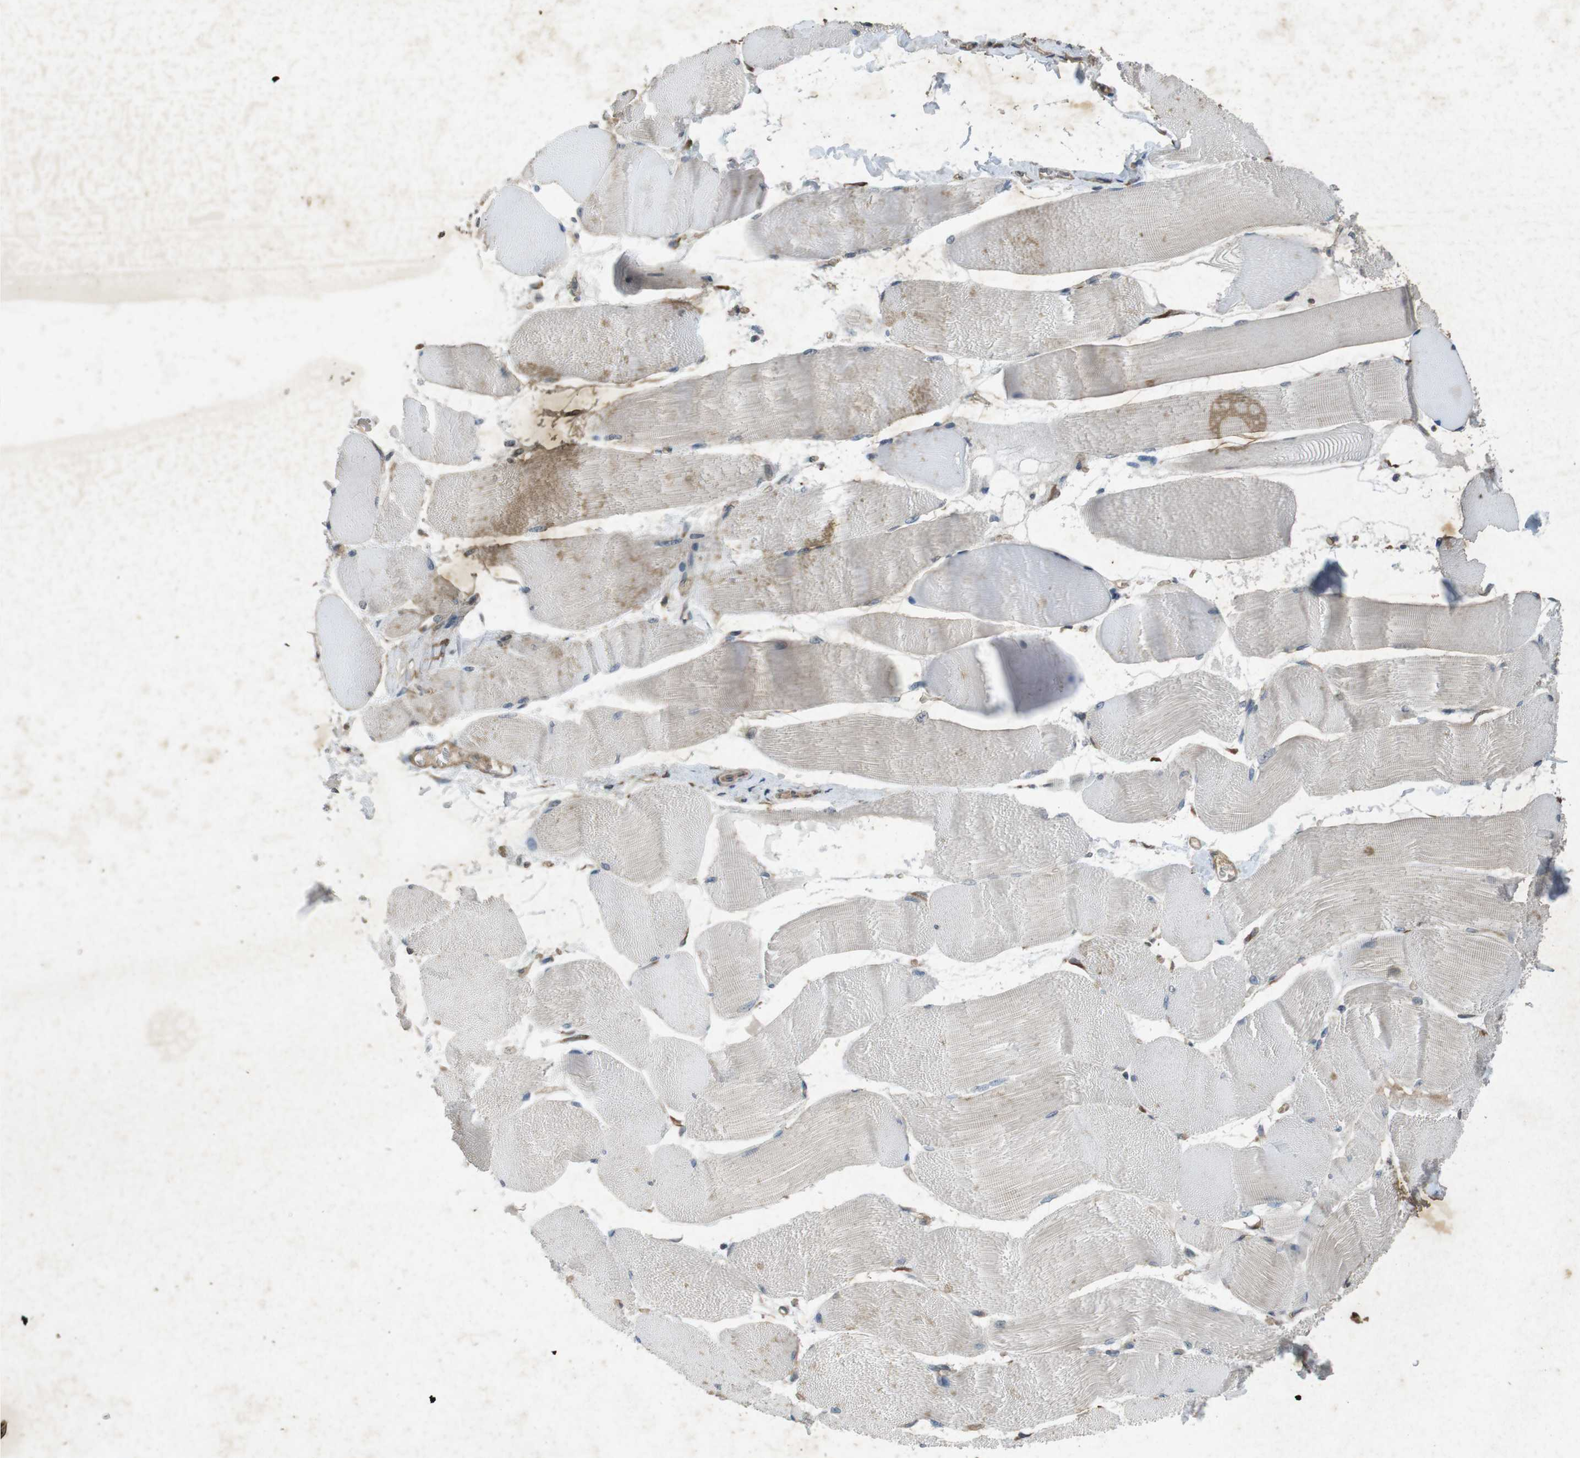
{"staining": {"intensity": "negative", "quantity": "none", "location": "none"}, "tissue": "skeletal muscle", "cell_type": "Myocytes", "image_type": "normal", "snomed": [{"axis": "morphology", "description": "Normal tissue, NOS"}, {"axis": "morphology", "description": "Squamous cell carcinoma, NOS"}, {"axis": "topography", "description": "Skeletal muscle"}], "caption": "An IHC micrograph of benign skeletal muscle is shown. There is no staining in myocytes of skeletal muscle. (DAB immunohistochemistry (IHC) visualized using brightfield microscopy, high magnification).", "gene": "FLCN", "patient": {"sex": "male", "age": 51}}